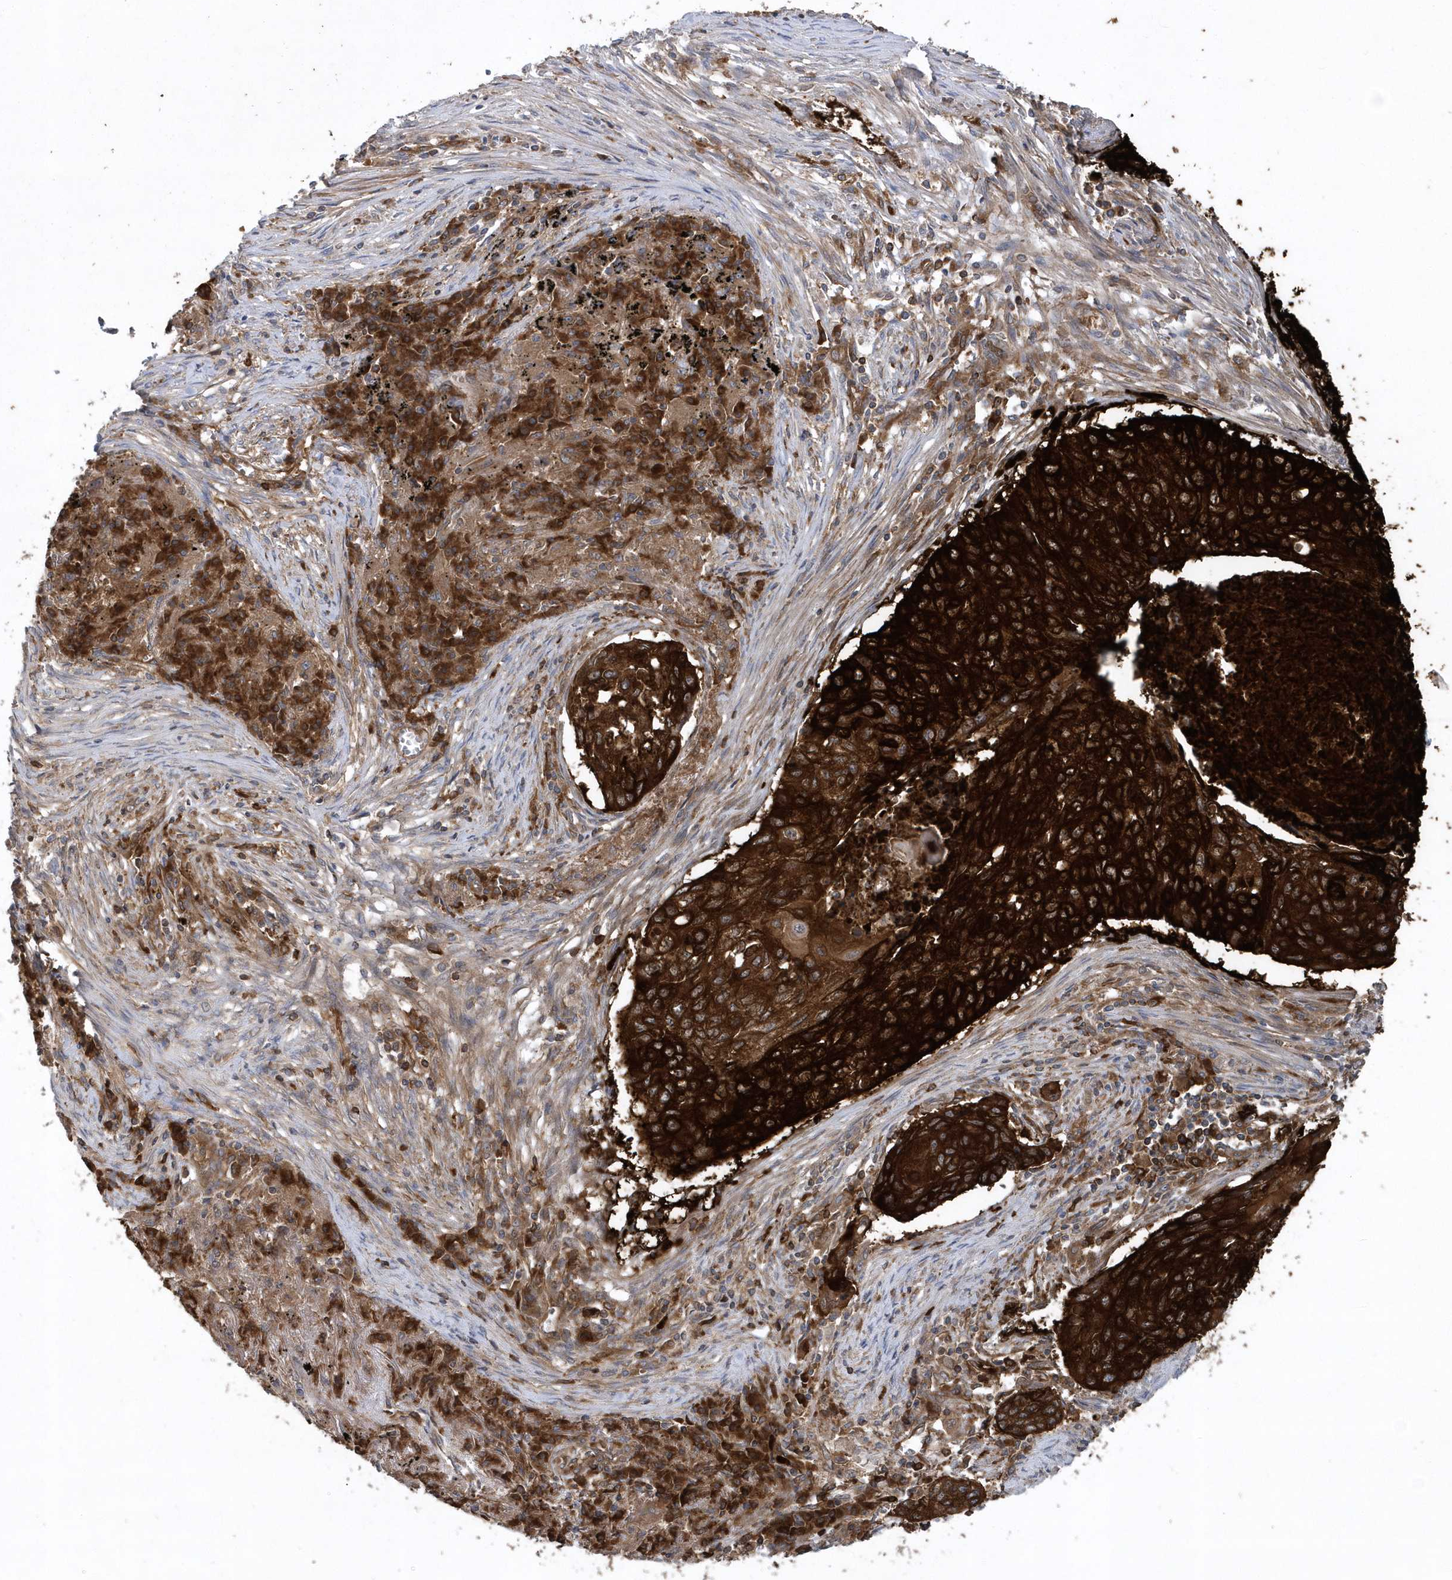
{"staining": {"intensity": "strong", "quantity": ">75%", "location": "cytoplasmic/membranous"}, "tissue": "lung cancer", "cell_type": "Tumor cells", "image_type": "cancer", "snomed": [{"axis": "morphology", "description": "Squamous cell carcinoma, NOS"}, {"axis": "topography", "description": "Lung"}], "caption": "Brown immunohistochemical staining in lung cancer demonstrates strong cytoplasmic/membranous expression in approximately >75% of tumor cells. Nuclei are stained in blue.", "gene": "PAICS", "patient": {"sex": "female", "age": 63}}